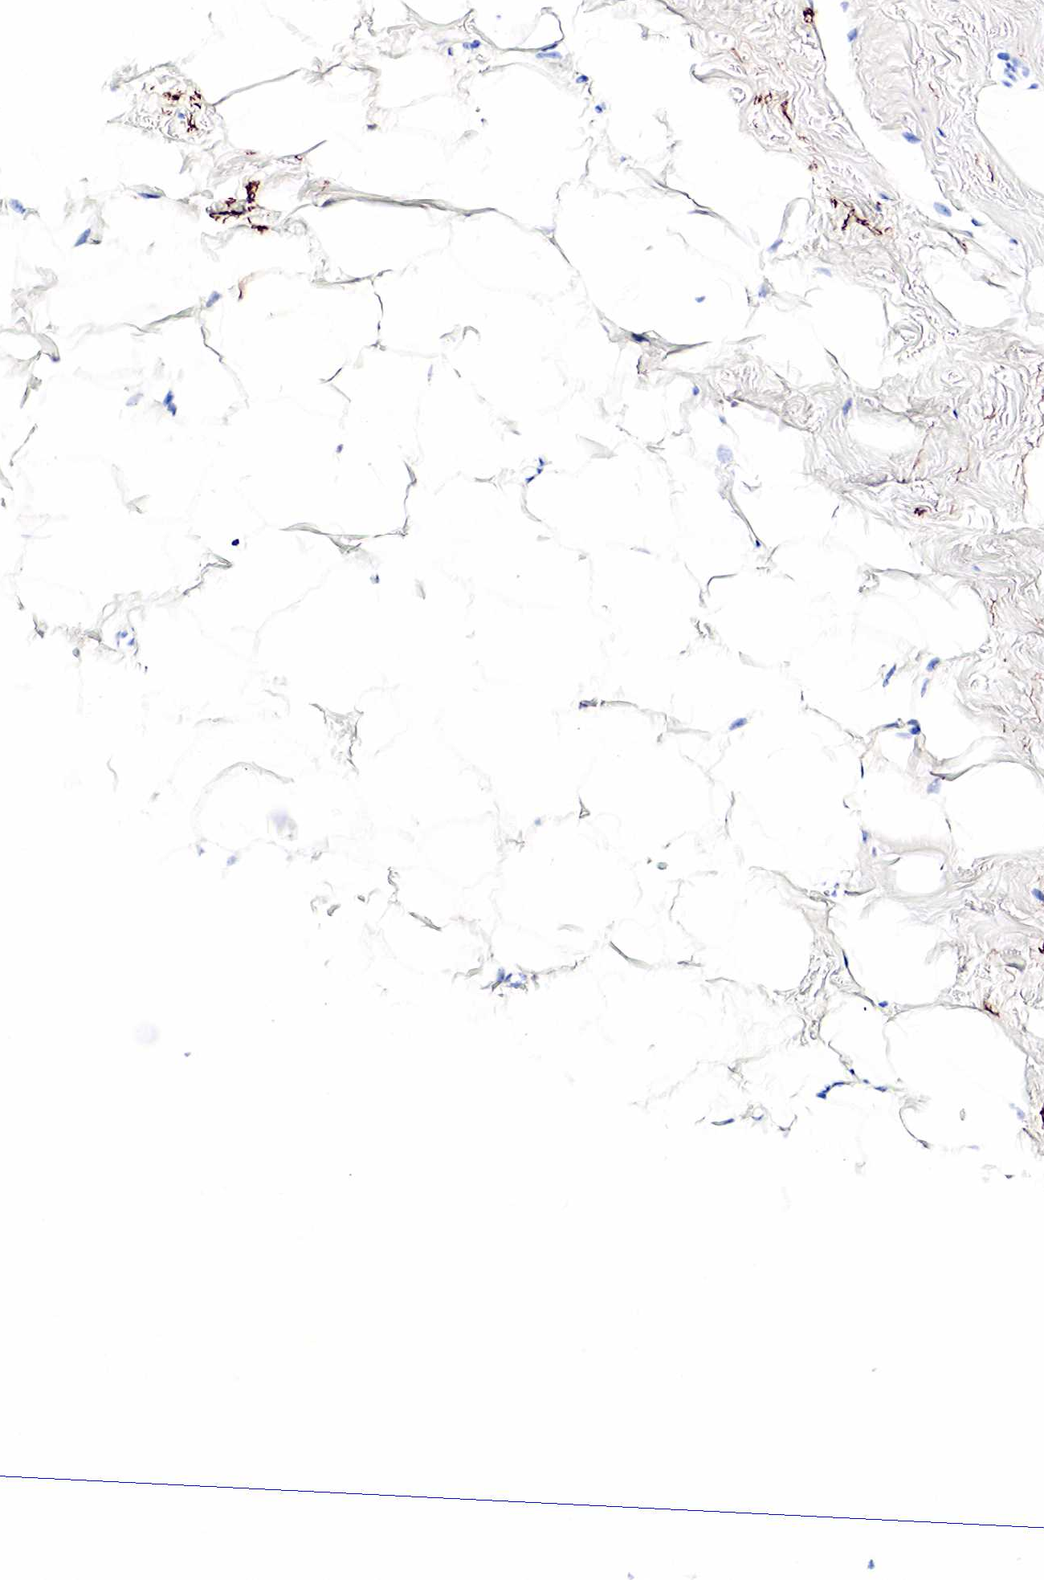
{"staining": {"intensity": "negative", "quantity": "none", "location": "none"}, "tissue": "breast", "cell_type": "Adipocytes", "image_type": "normal", "snomed": [{"axis": "morphology", "description": "Normal tissue, NOS"}, {"axis": "topography", "description": "Breast"}], "caption": "This is an IHC photomicrograph of normal human breast. There is no positivity in adipocytes.", "gene": "LYZ", "patient": {"sex": "female", "age": 54}}